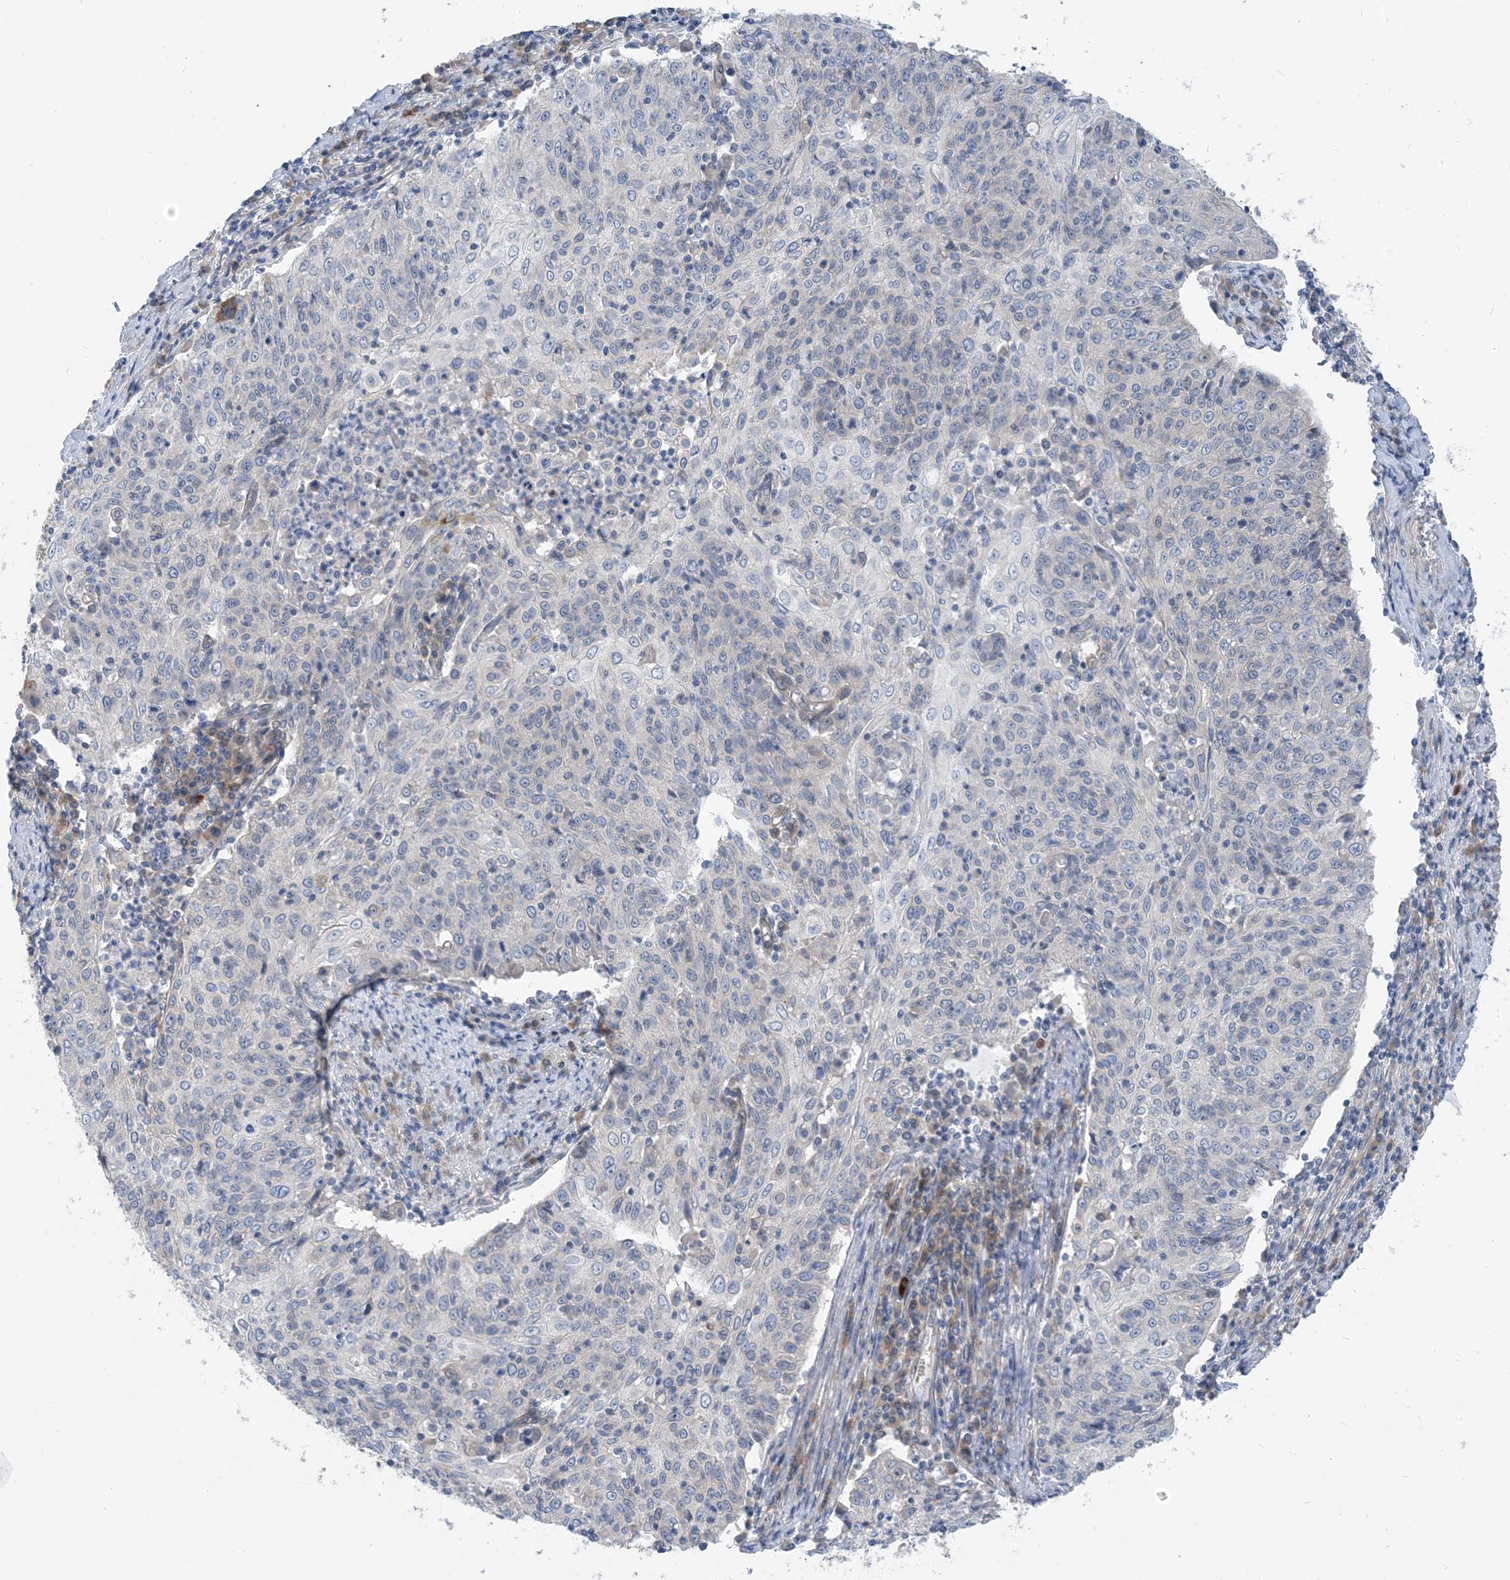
{"staining": {"intensity": "negative", "quantity": "none", "location": "none"}, "tissue": "cervical cancer", "cell_type": "Tumor cells", "image_type": "cancer", "snomed": [{"axis": "morphology", "description": "Squamous cell carcinoma, NOS"}, {"axis": "topography", "description": "Cervix"}], "caption": "DAB immunohistochemical staining of human cervical cancer demonstrates no significant expression in tumor cells.", "gene": "PLEKHA3", "patient": {"sex": "female", "age": 48}}